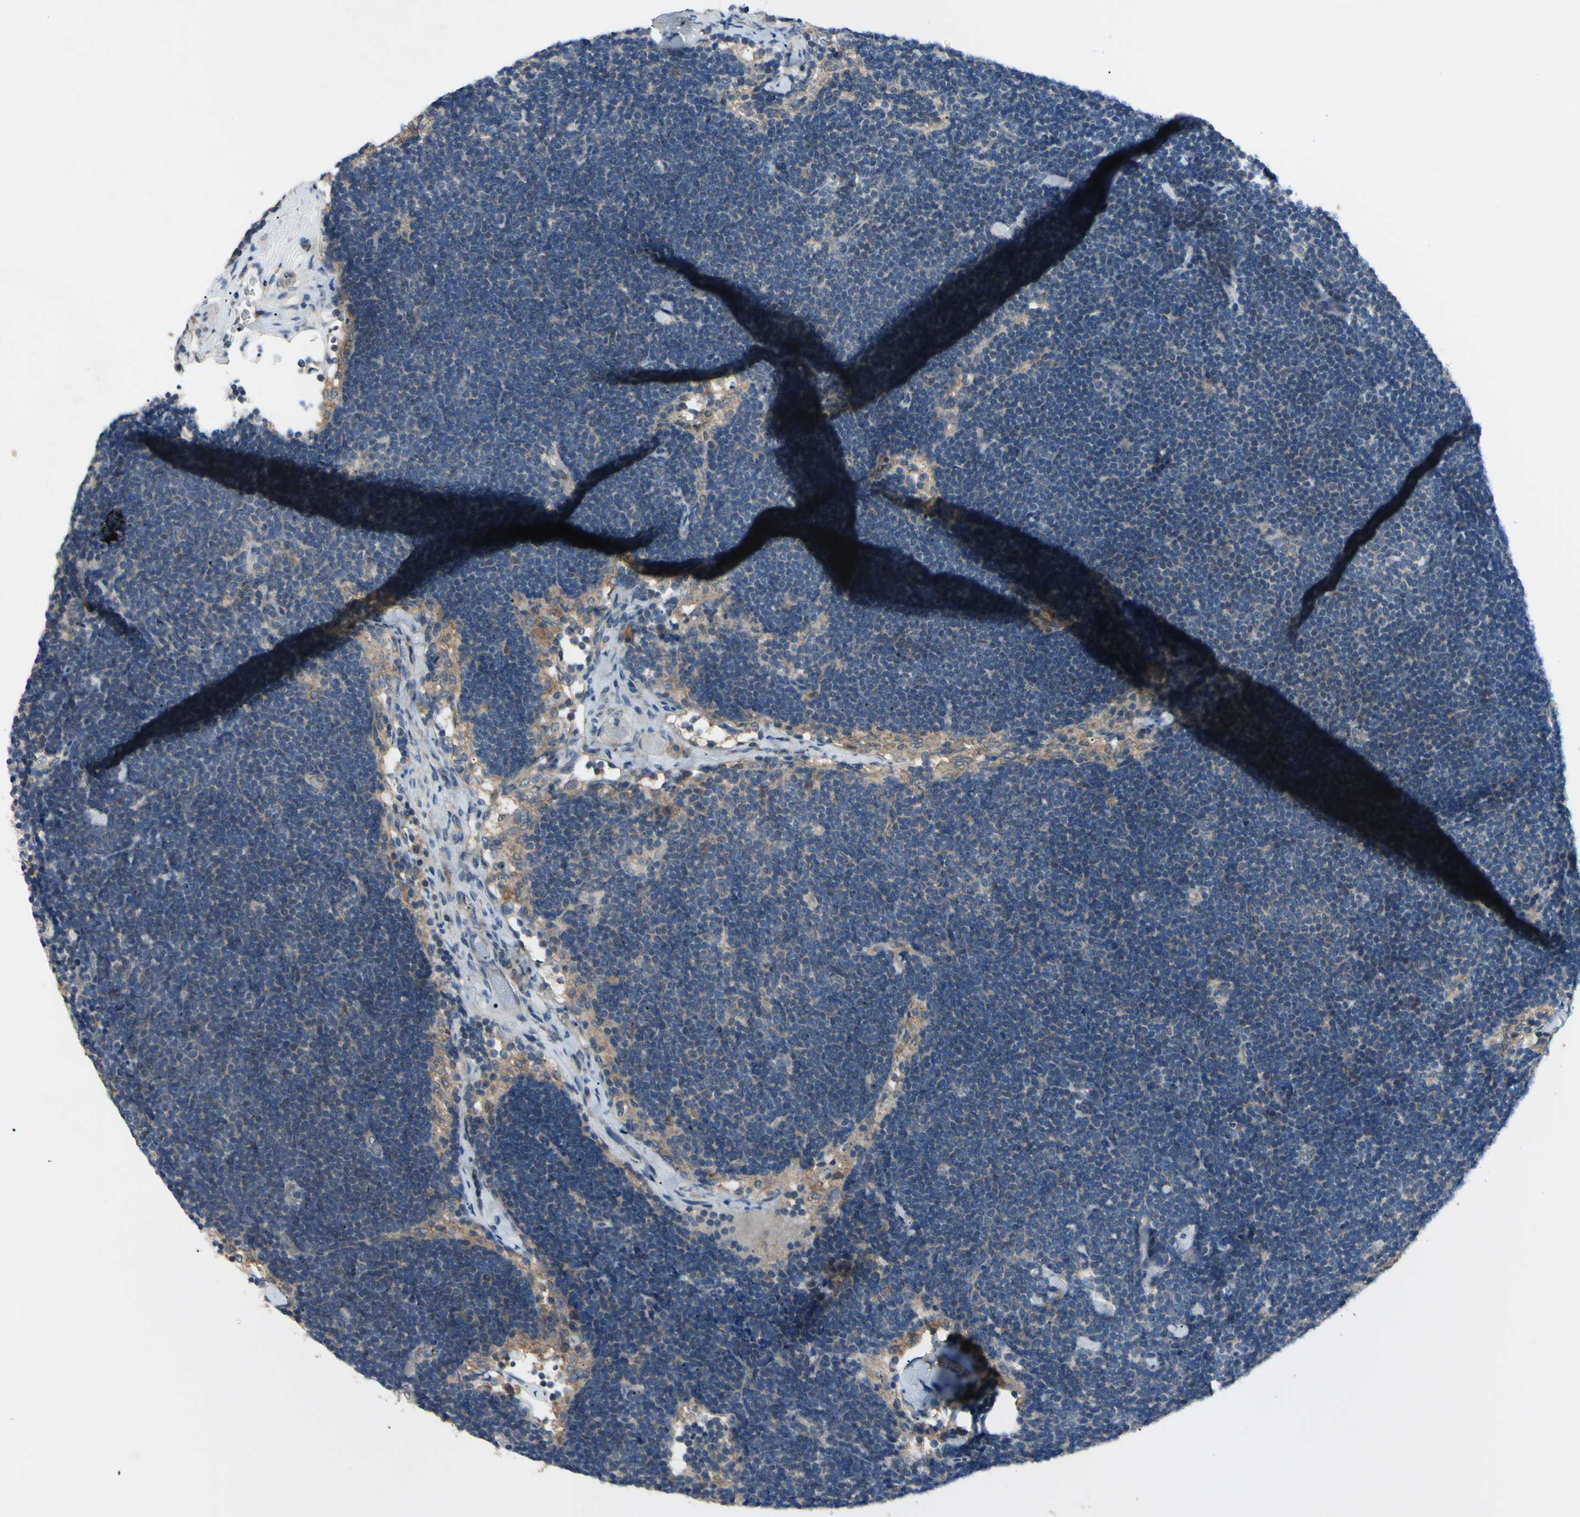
{"staining": {"intensity": "weak", "quantity": ">75%", "location": "cytoplasmic/membranous"}, "tissue": "lymph node", "cell_type": "Germinal center cells", "image_type": "normal", "snomed": [{"axis": "morphology", "description": "Normal tissue, NOS"}, {"axis": "topography", "description": "Lymph node"}], "caption": "Immunohistochemical staining of normal human lymph node exhibits >75% levels of weak cytoplasmic/membranous protein staining in about >75% of germinal center cells. (IHC, brightfield microscopy, high magnification).", "gene": "HILPDA", "patient": {"sex": "male", "age": 63}}